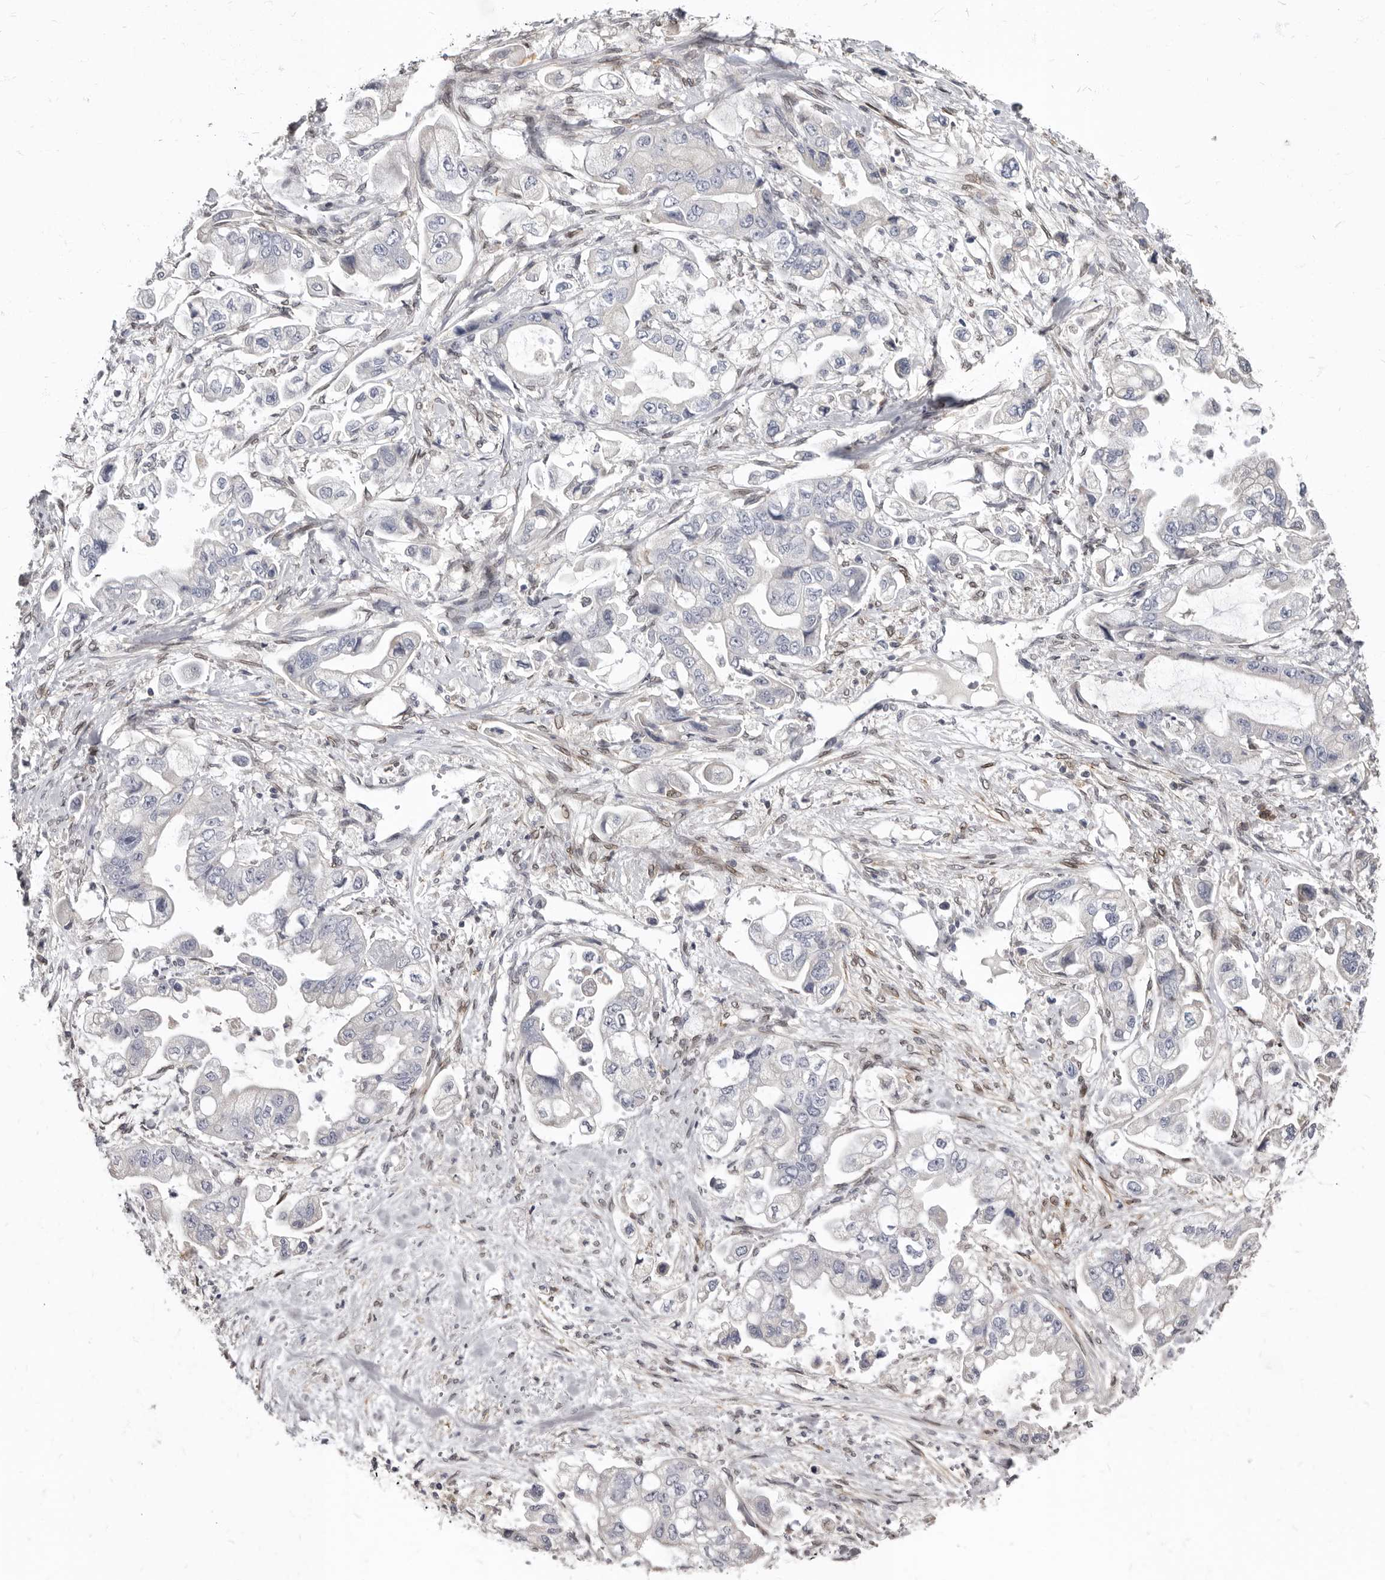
{"staining": {"intensity": "negative", "quantity": "none", "location": "none"}, "tissue": "stomach cancer", "cell_type": "Tumor cells", "image_type": "cancer", "snomed": [{"axis": "morphology", "description": "Adenocarcinoma, NOS"}, {"axis": "topography", "description": "Stomach"}], "caption": "This is an immunohistochemistry histopathology image of human stomach cancer (adenocarcinoma). There is no positivity in tumor cells.", "gene": "MRGPRF", "patient": {"sex": "male", "age": 62}}